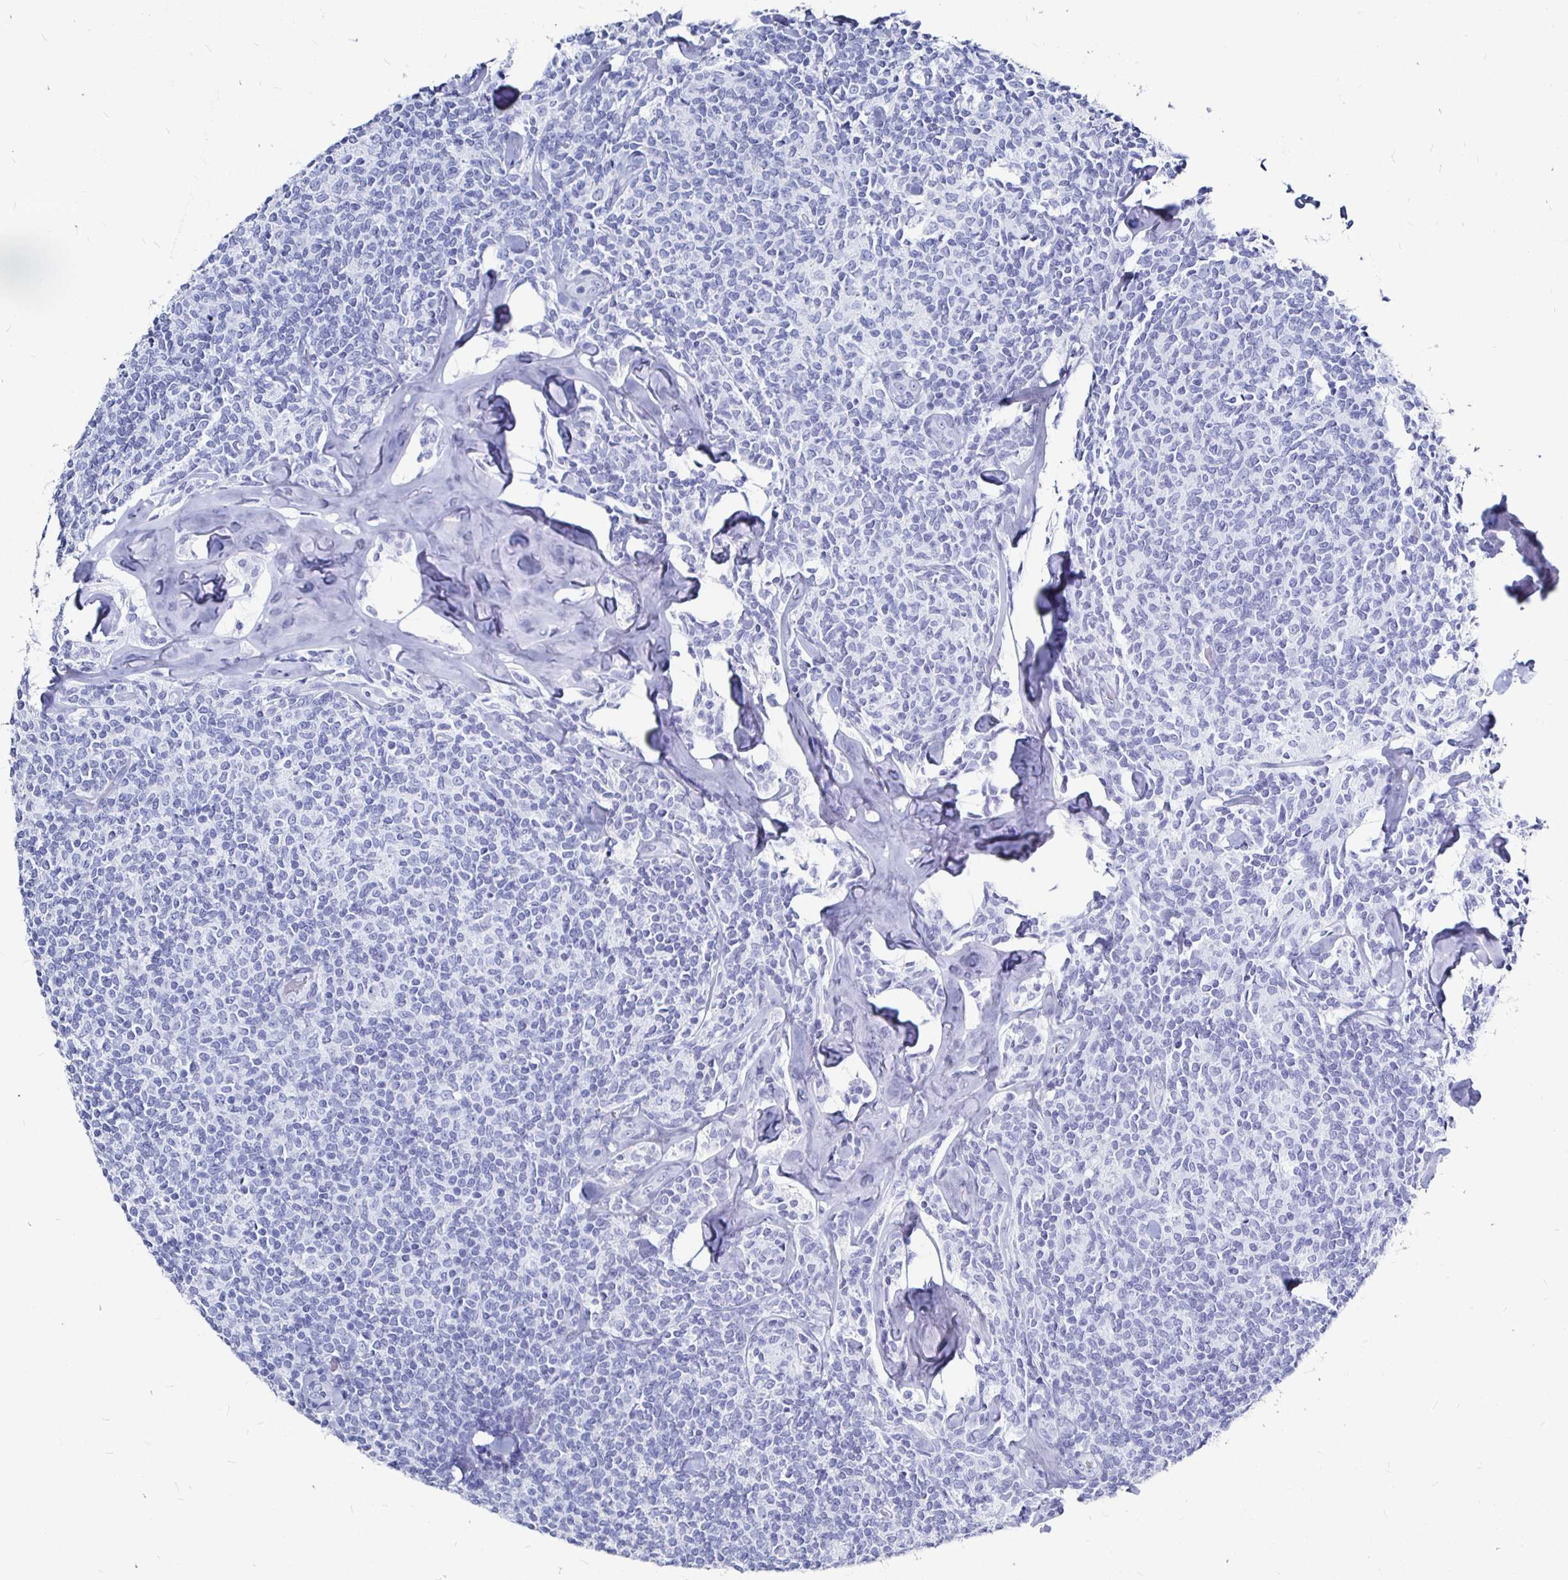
{"staining": {"intensity": "negative", "quantity": "none", "location": "none"}, "tissue": "lymphoma", "cell_type": "Tumor cells", "image_type": "cancer", "snomed": [{"axis": "morphology", "description": "Malignant lymphoma, non-Hodgkin's type, Low grade"}, {"axis": "topography", "description": "Lymph node"}], "caption": "An IHC micrograph of malignant lymphoma, non-Hodgkin's type (low-grade) is shown. There is no staining in tumor cells of malignant lymphoma, non-Hodgkin's type (low-grade).", "gene": "LUZP4", "patient": {"sex": "female", "age": 56}}